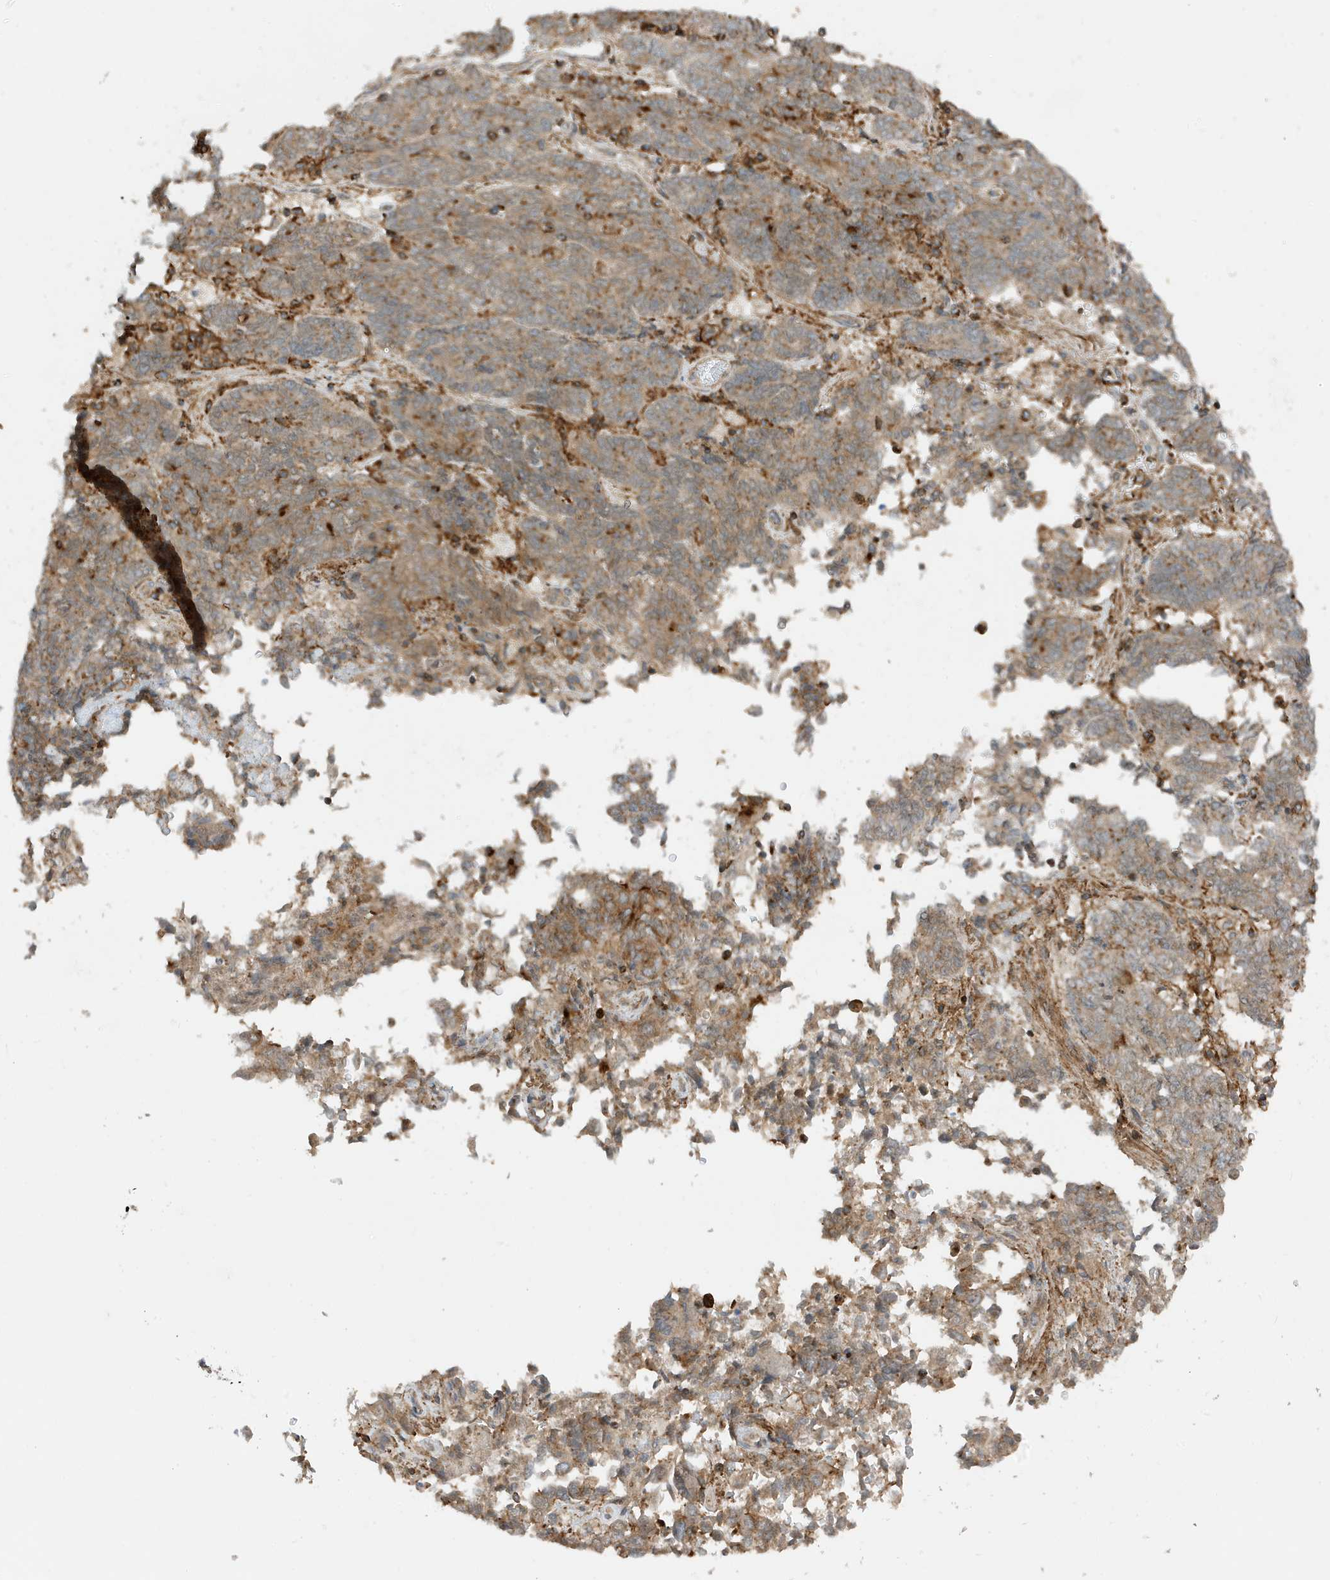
{"staining": {"intensity": "moderate", "quantity": ">75%", "location": "cytoplasmic/membranous"}, "tissue": "endometrial cancer", "cell_type": "Tumor cells", "image_type": "cancer", "snomed": [{"axis": "morphology", "description": "Adenocarcinoma, NOS"}, {"axis": "topography", "description": "Endometrium"}], "caption": "Human endometrial adenocarcinoma stained with a brown dye demonstrates moderate cytoplasmic/membranous positive expression in about >75% of tumor cells.", "gene": "TATDN3", "patient": {"sex": "female", "age": 80}}